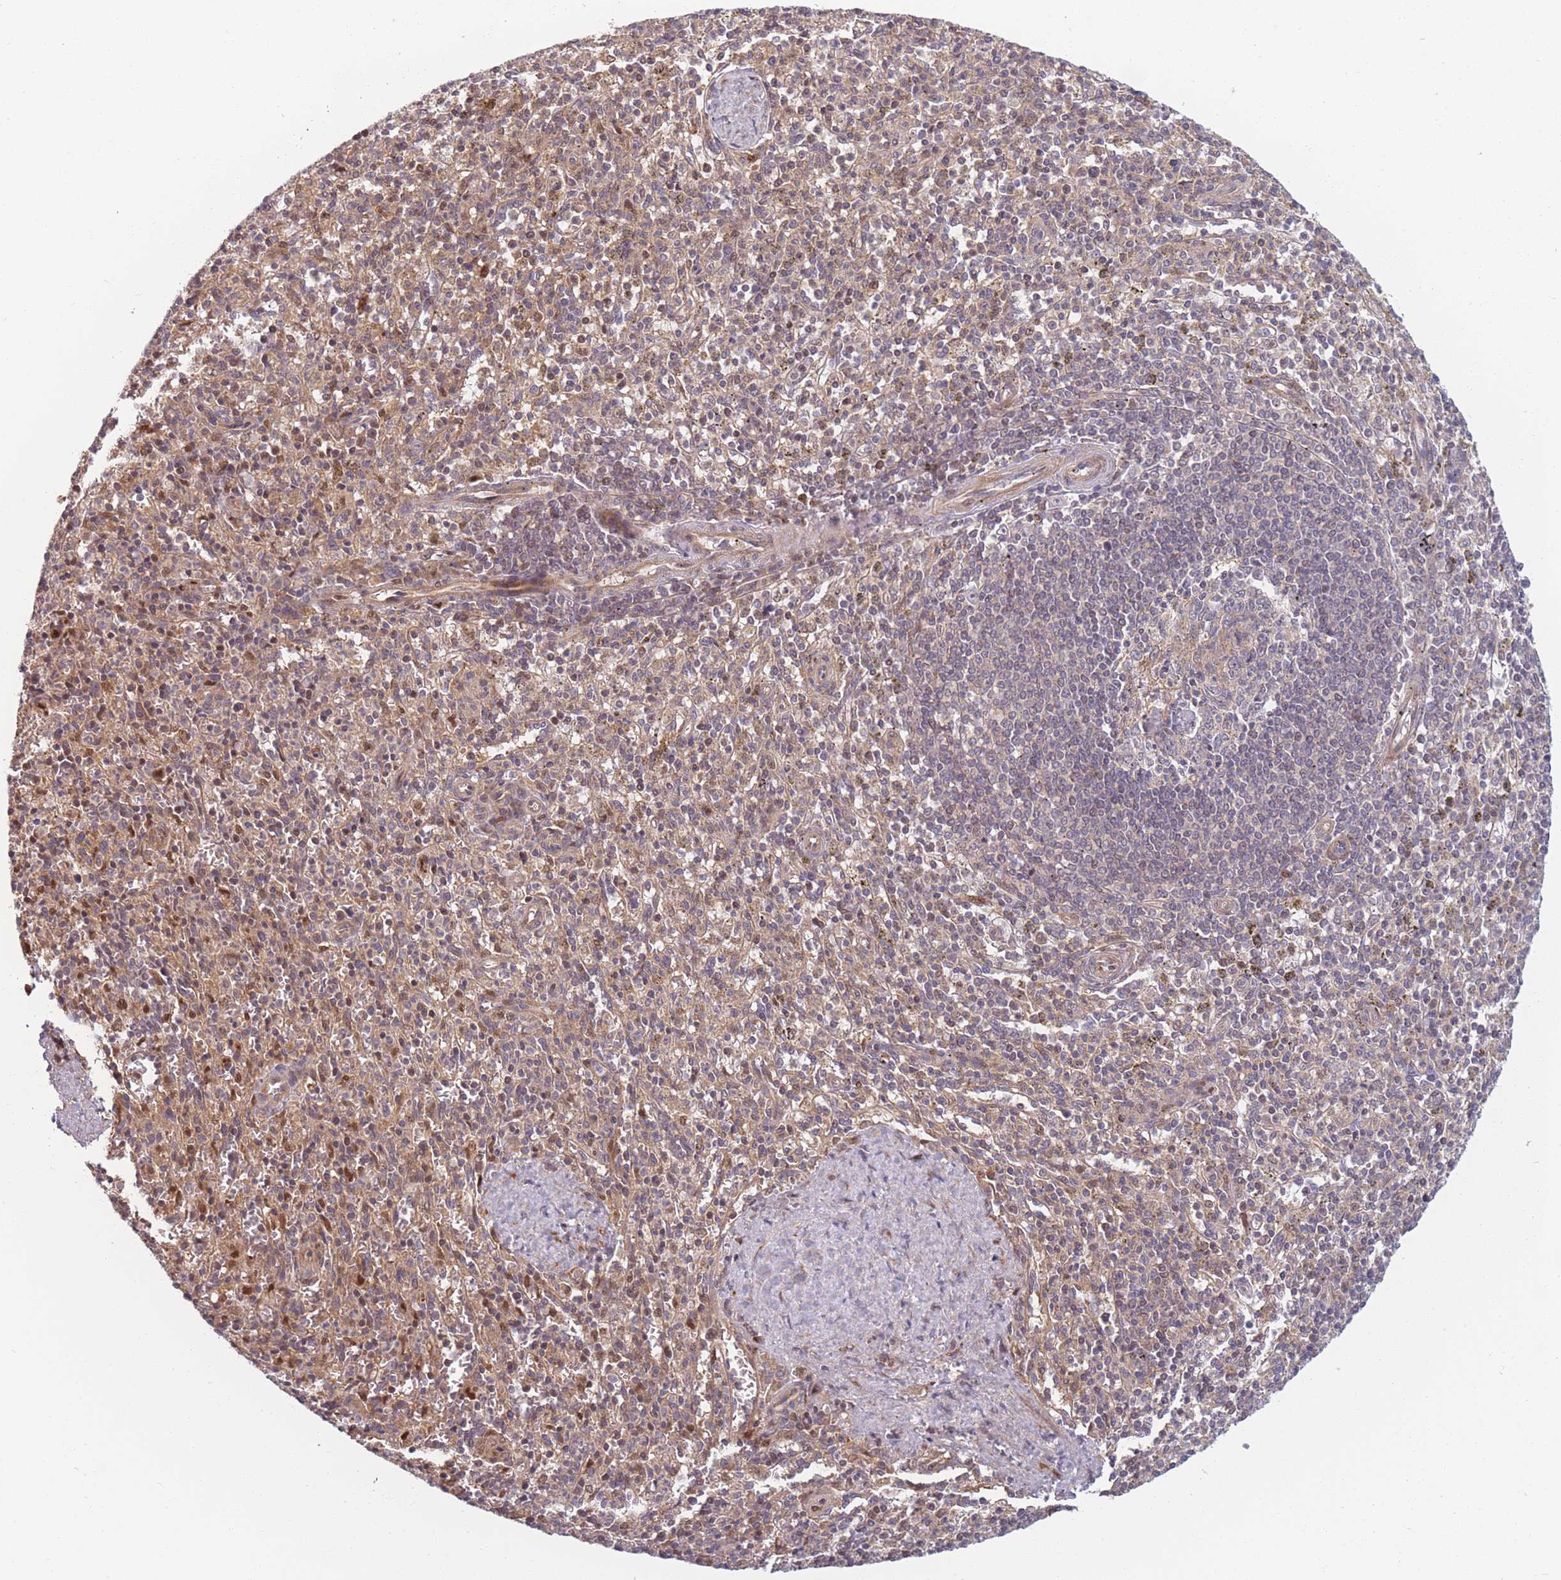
{"staining": {"intensity": "weak", "quantity": "<25%", "location": "cytoplasmic/membranous"}, "tissue": "spleen", "cell_type": "Cells in red pulp", "image_type": "normal", "snomed": [{"axis": "morphology", "description": "Normal tissue, NOS"}, {"axis": "topography", "description": "Spleen"}], "caption": "This is a histopathology image of immunohistochemistry staining of unremarkable spleen, which shows no staining in cells in red pulp. (Brightfield microscopy of DAB (3,3'-diaminobenzidine) IHC at high magnification).", "gene": "FAM153A", "patient": {"sex": "male", "age": 72}}